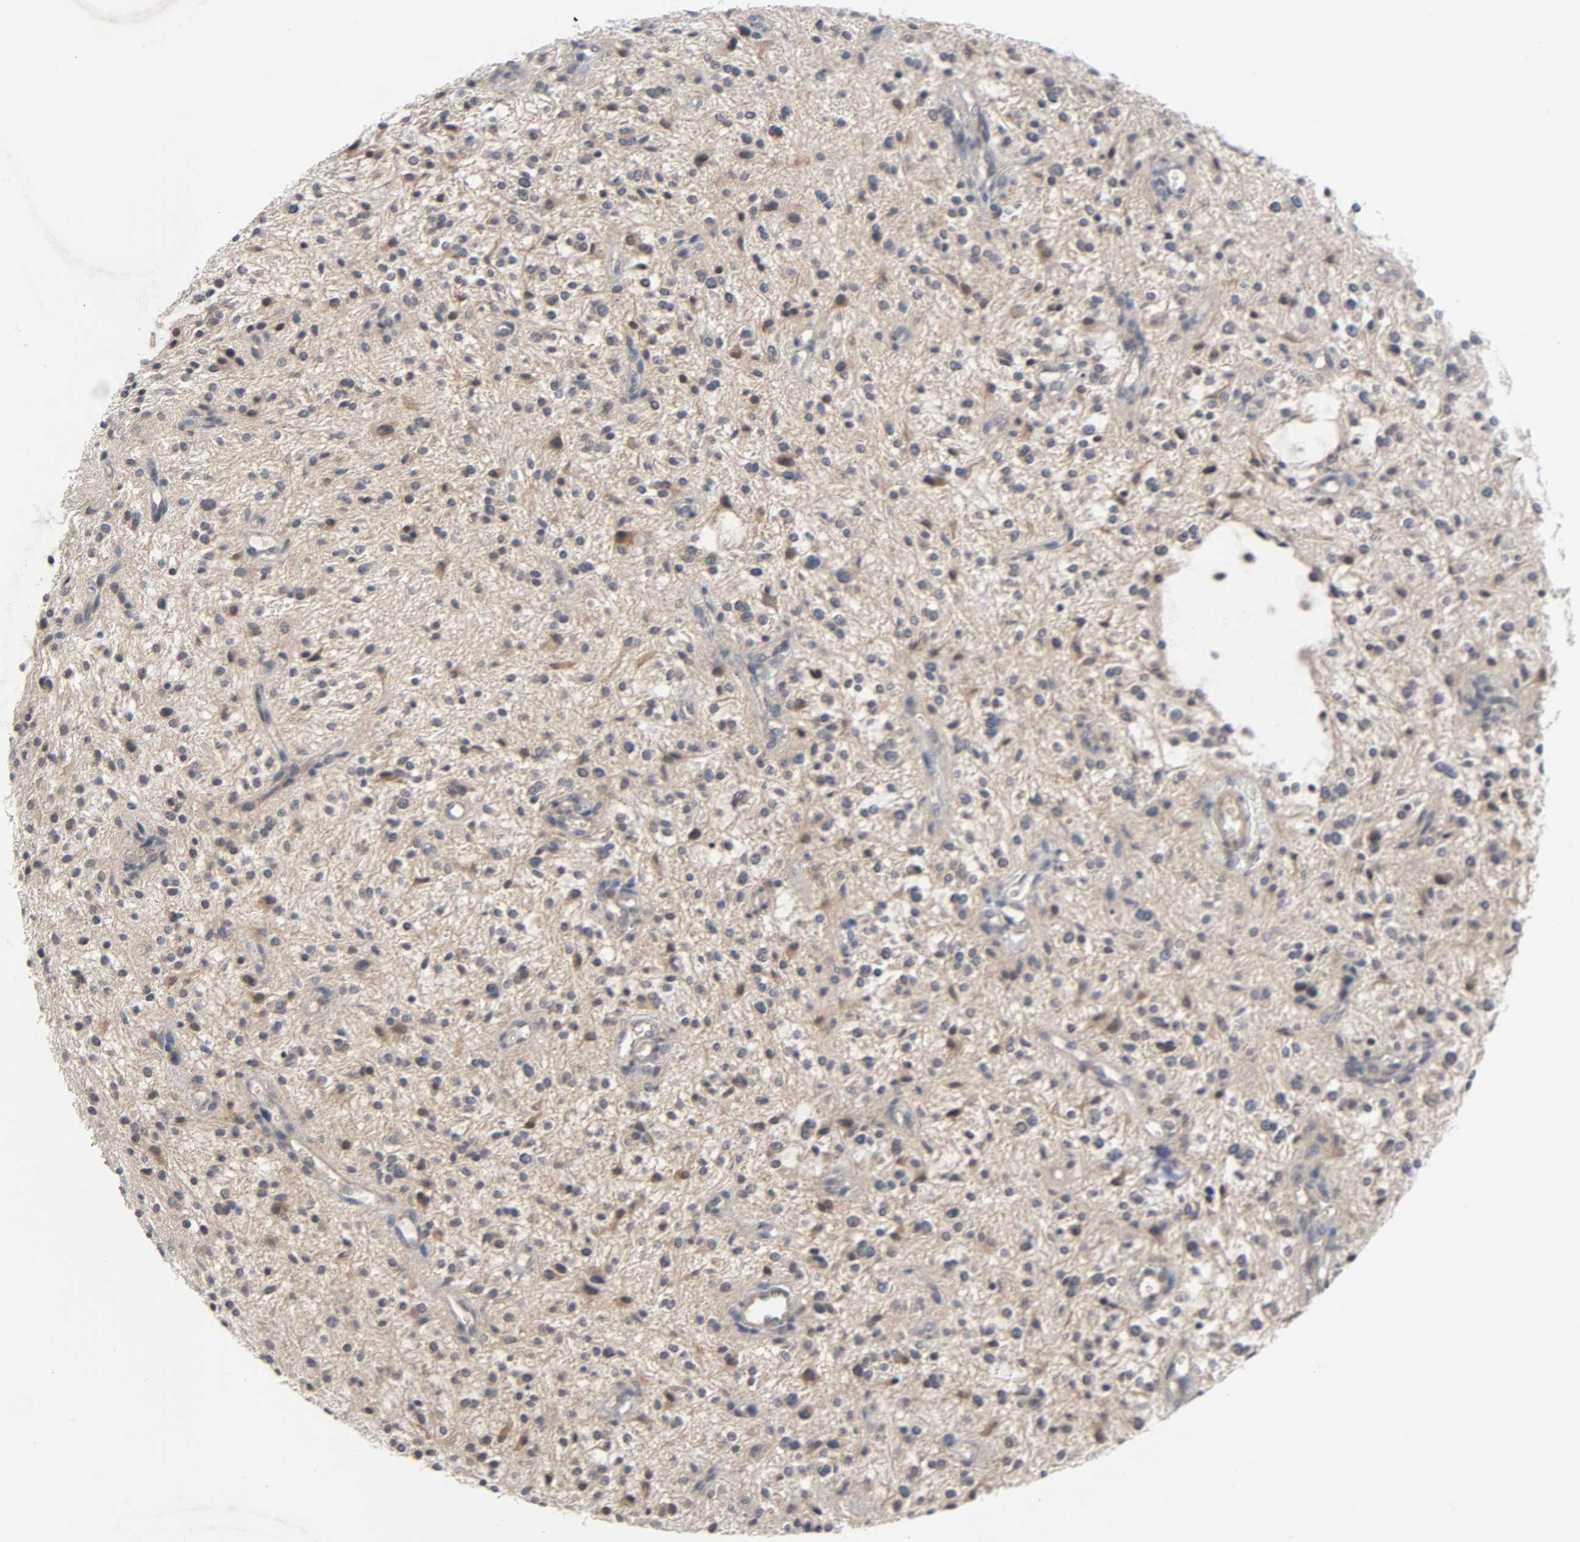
{"staining": {"intensity": "weak", "quantity": ">75%", "location": "cytoplasmic/membranous"}, "tissue": "glioma", "cell_type": "Tumor cells", "image_type": "cancer", "snomed": [{"axis": "morphology", "description": "Glioma, malignant, NOS"}, {"axis": "topography", "description": "Cerebellum"}], "caption": "Malignant glioma was stained to show a protein in brown. There is low levels of weak cytoplasmic/membranous staining in about >75% of tumor cells. The staining was performed using DAB to visualize the protein expression in brown, while the nuclei were stained in blue with hematoxylin (Magnification: 20x).", "gene": "MAPK8", "patient": {"sex": "female", "age": 10}}